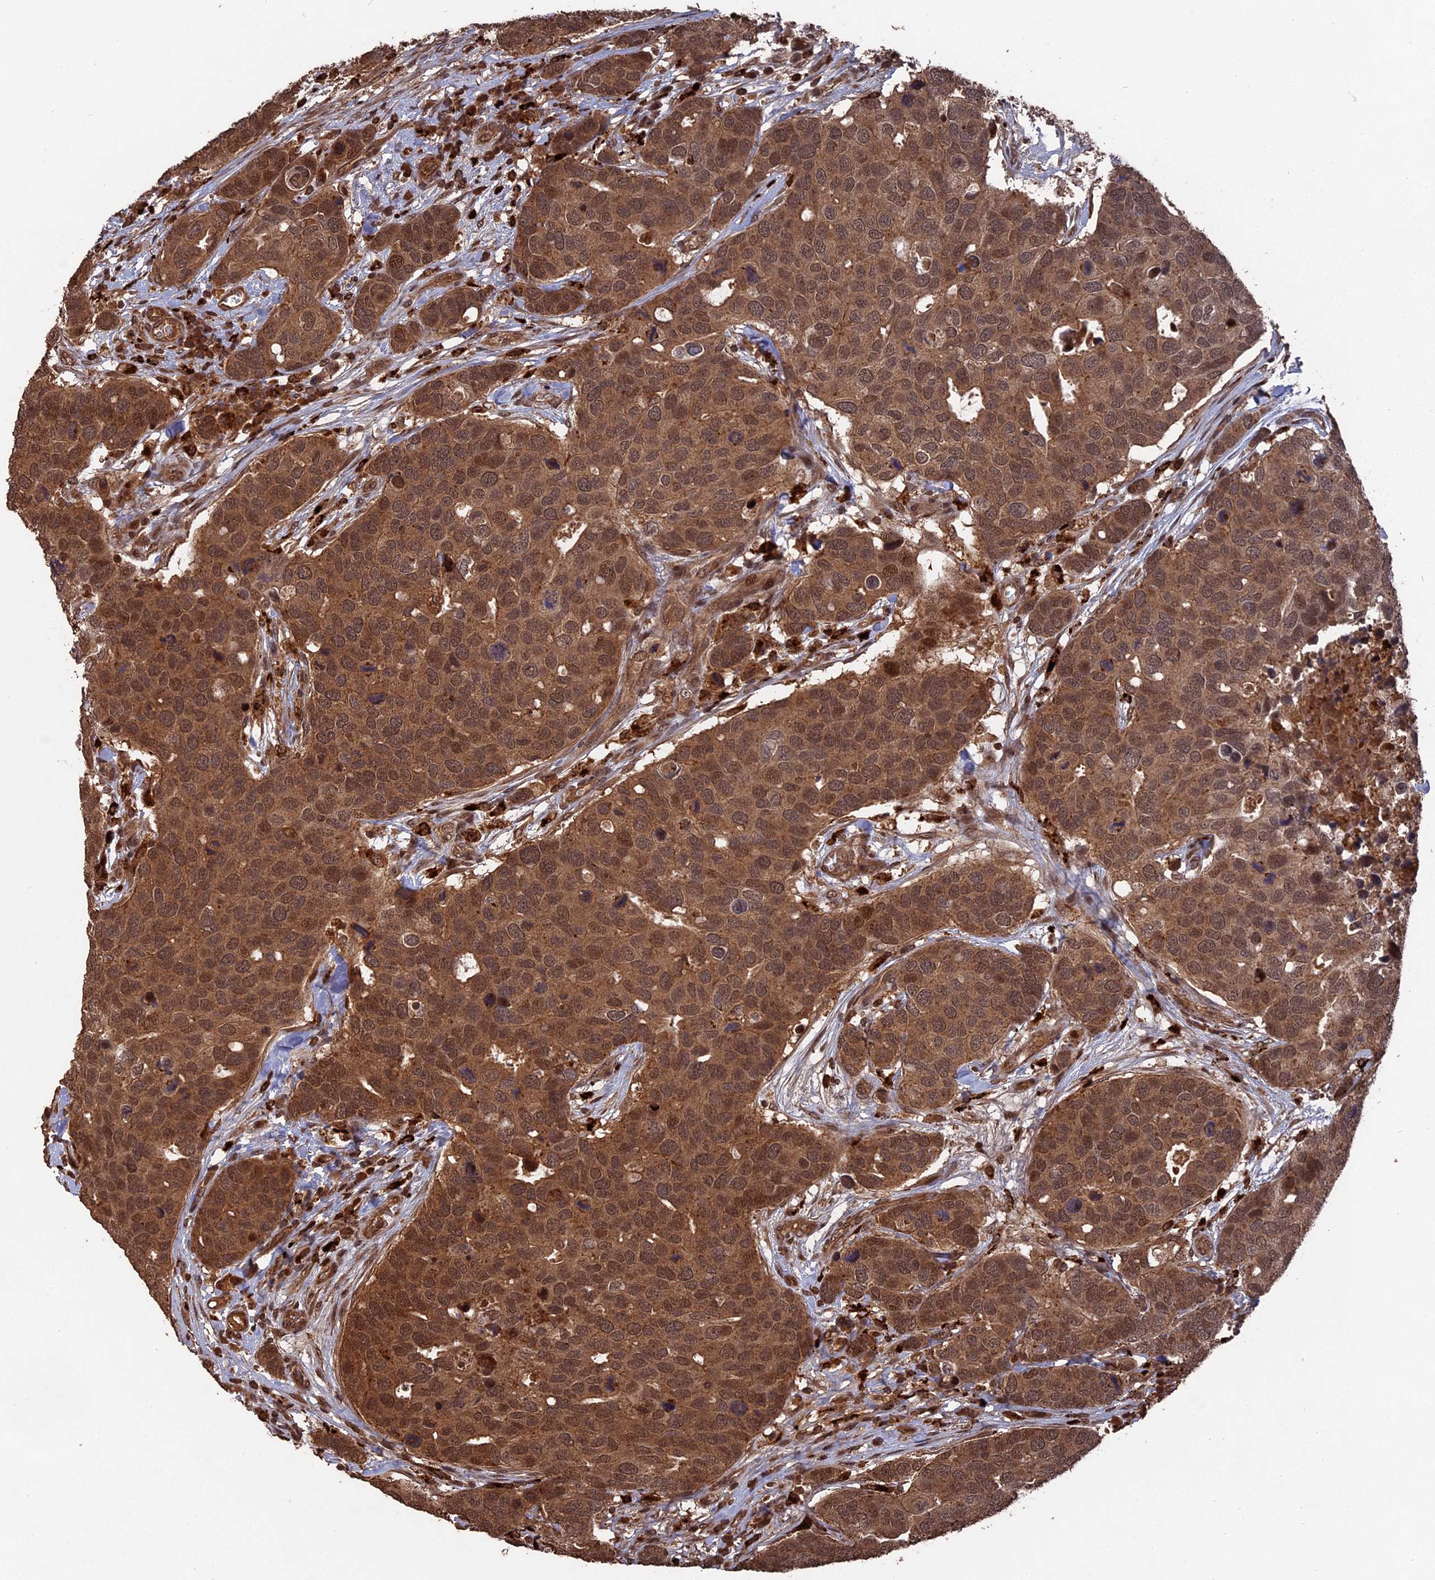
{"staining": {"intensity": "moderate", "quantity": ">75%", "location": "cytoplasmic/membranous,nuclear"}, "tissue": "breast cancer", "cell_type": "Tumor cells", "image_type": "cancer", "snomed": [{"axis": "morphology", "description": "Duct carcinoma"}, {"axis": "topography", "description": "Breast"}], "caption": "Protein positivity by immunohistochemistry exhibits moderate cytoplasmic/membranous and nuclear positivity in approximately >75% of tumor cells in breast cancer (intraductal carcinoma). (brown staining indicates protein expression, while blue staining denotes nuclei).", "gene": "TELO2", "patient": {"sex": "female", "age": 83}}